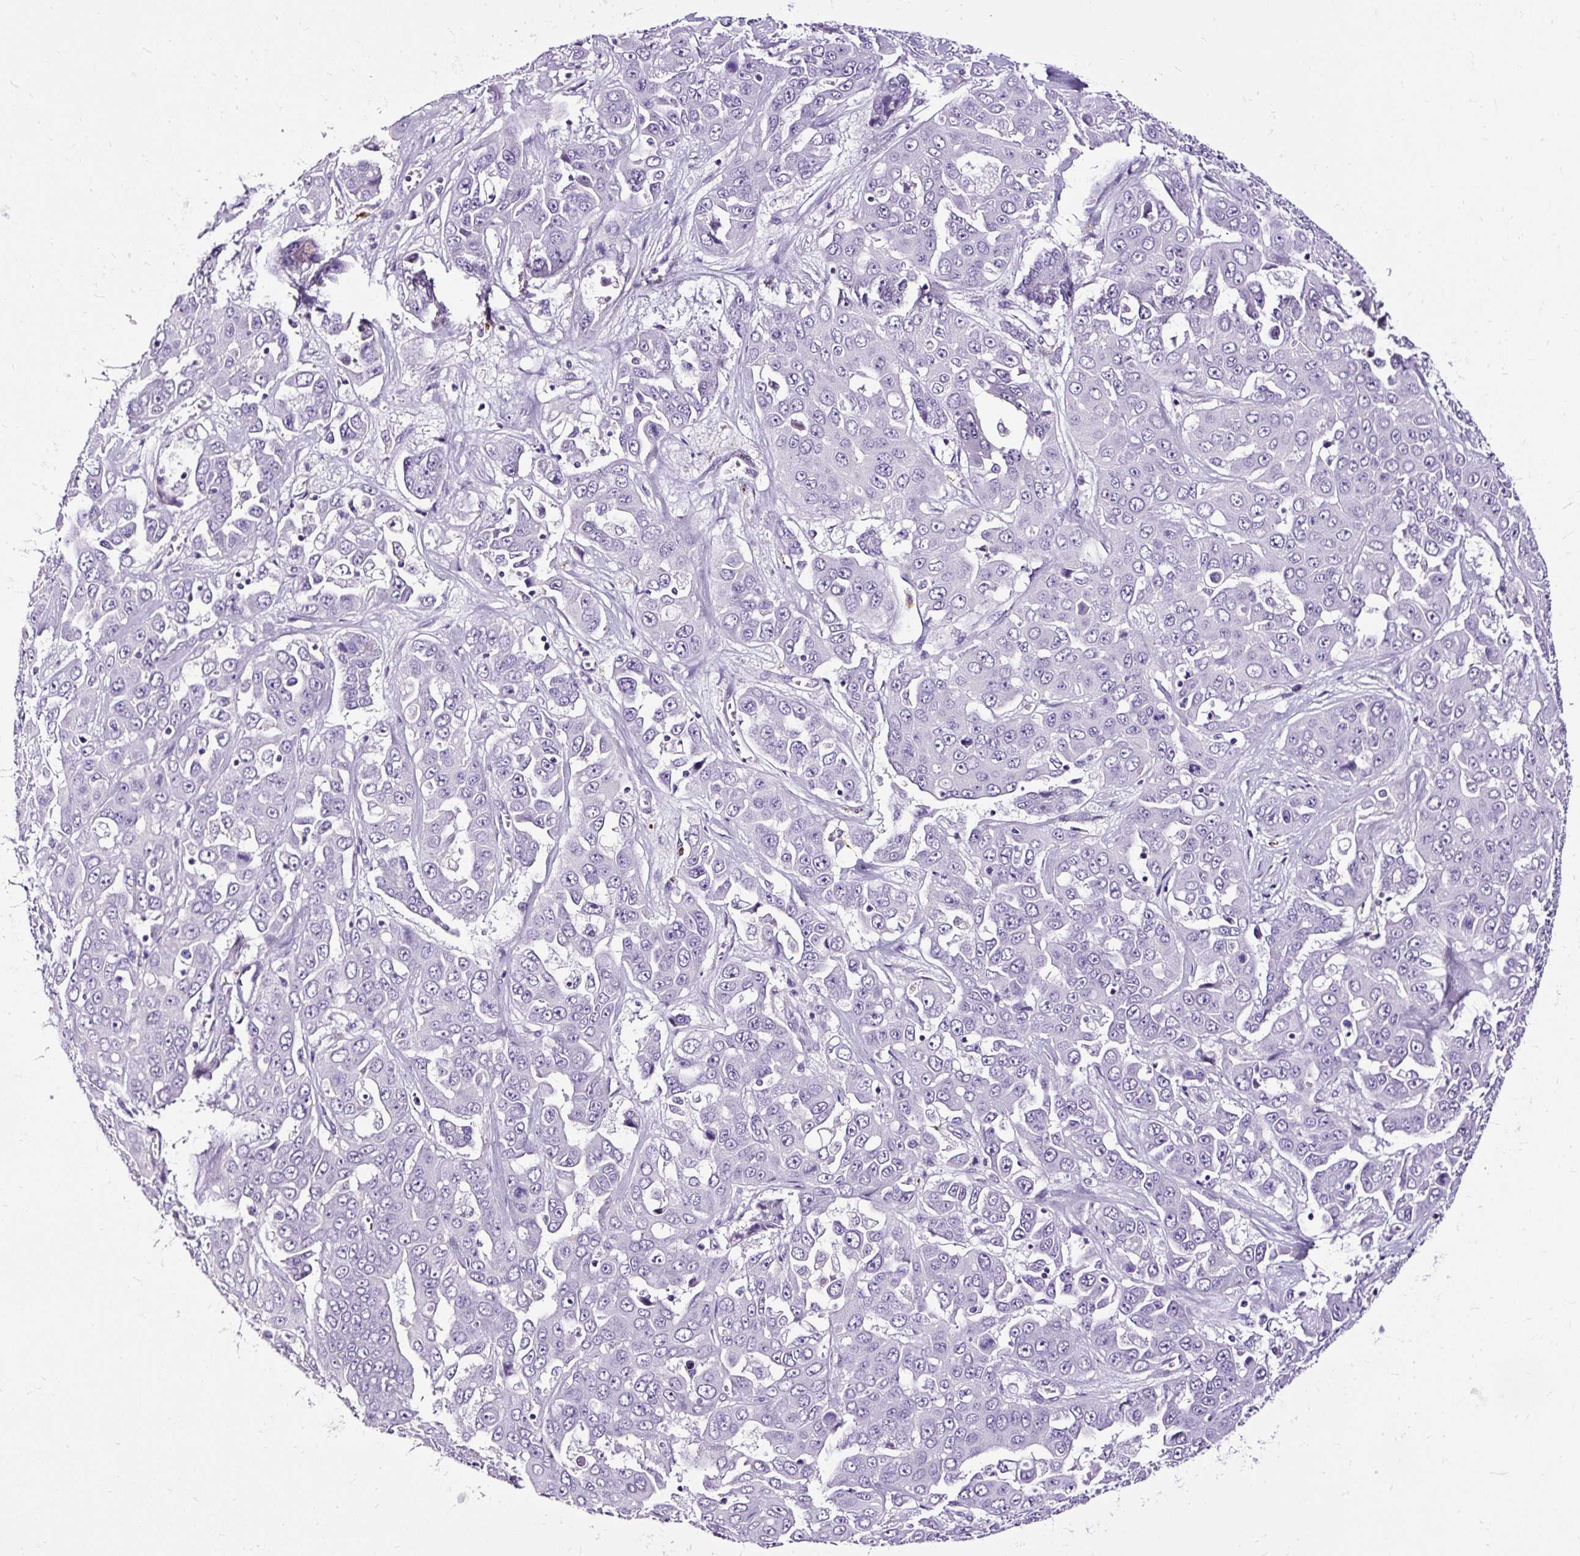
{"staining": {"intensity": "negative", "quantity": "none", "location": "none"}, "tissue": "liver cancer", "cell_type": "Tumor cells", "image_type": "cancer", "snomed": [{"axis": "morphology", "description": "Cholangiocarcinoma"}, {"axis": "topography", "description": "Liver"}], "caption": "There is no significant positivity in tumor cells of liver cancer (cholangiocarcinoma).", "gene": "SLC7A8", "patient": {"sex": "female", "age": 52}}